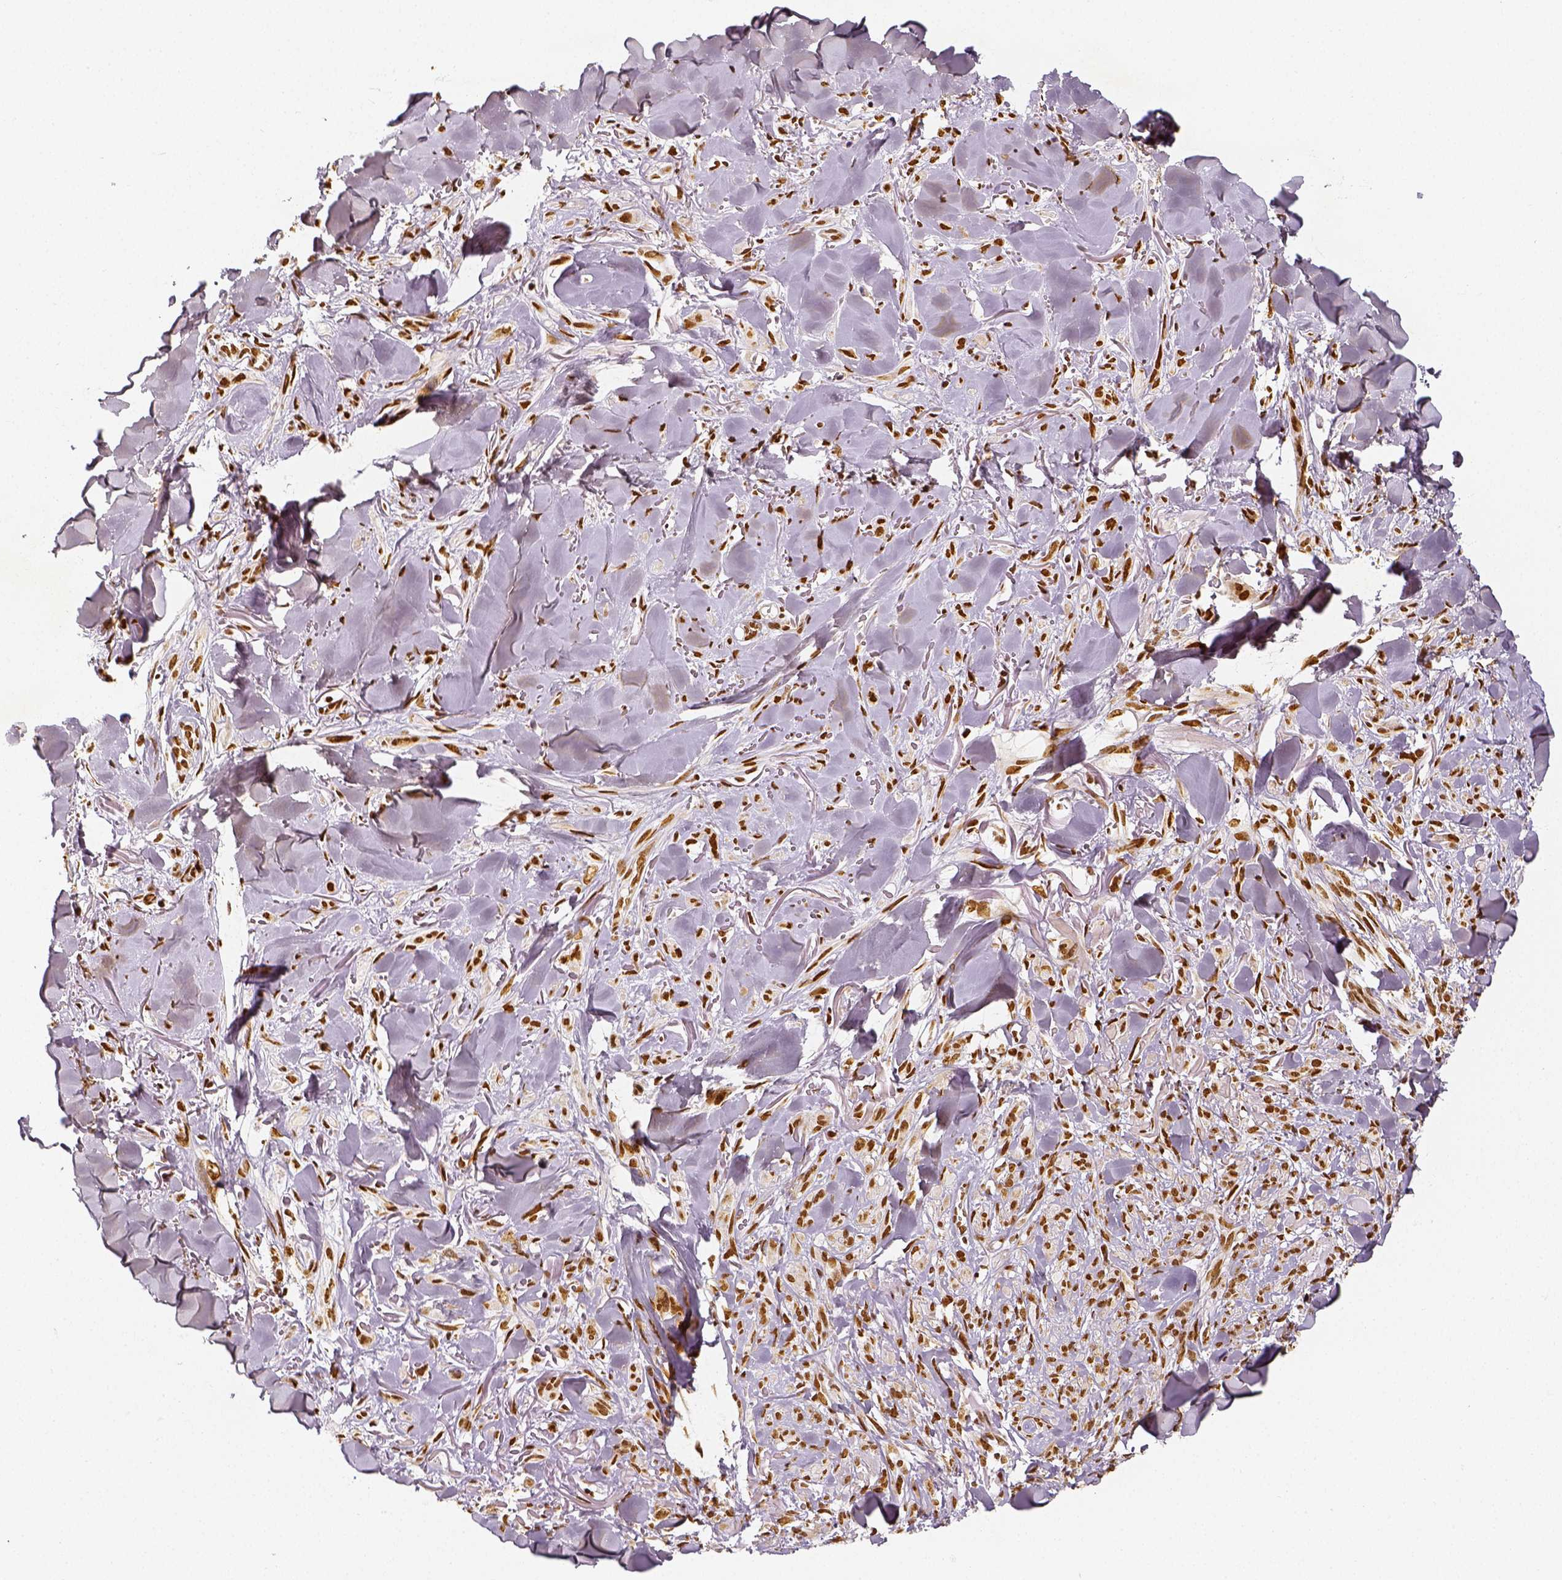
{"staining": {"intensity": "strong", "quantity": ">75%", "location": "nuclear"}, "tissue": "melanoma", "cell_type": "Tumor cells", "image_type": "cancer", "snomed": [{"axis": "morphology", "description": "Malignant melanoma, NOS"}, {"axis": "topography", "description": "Skin"}], "caption": "Melanoma stained with a brown dye reveals strong nuclear positive positivity in about >75% of tumor cells.", "gene": "KDM5B", "patient": {"sex": "male", "age": 85}}